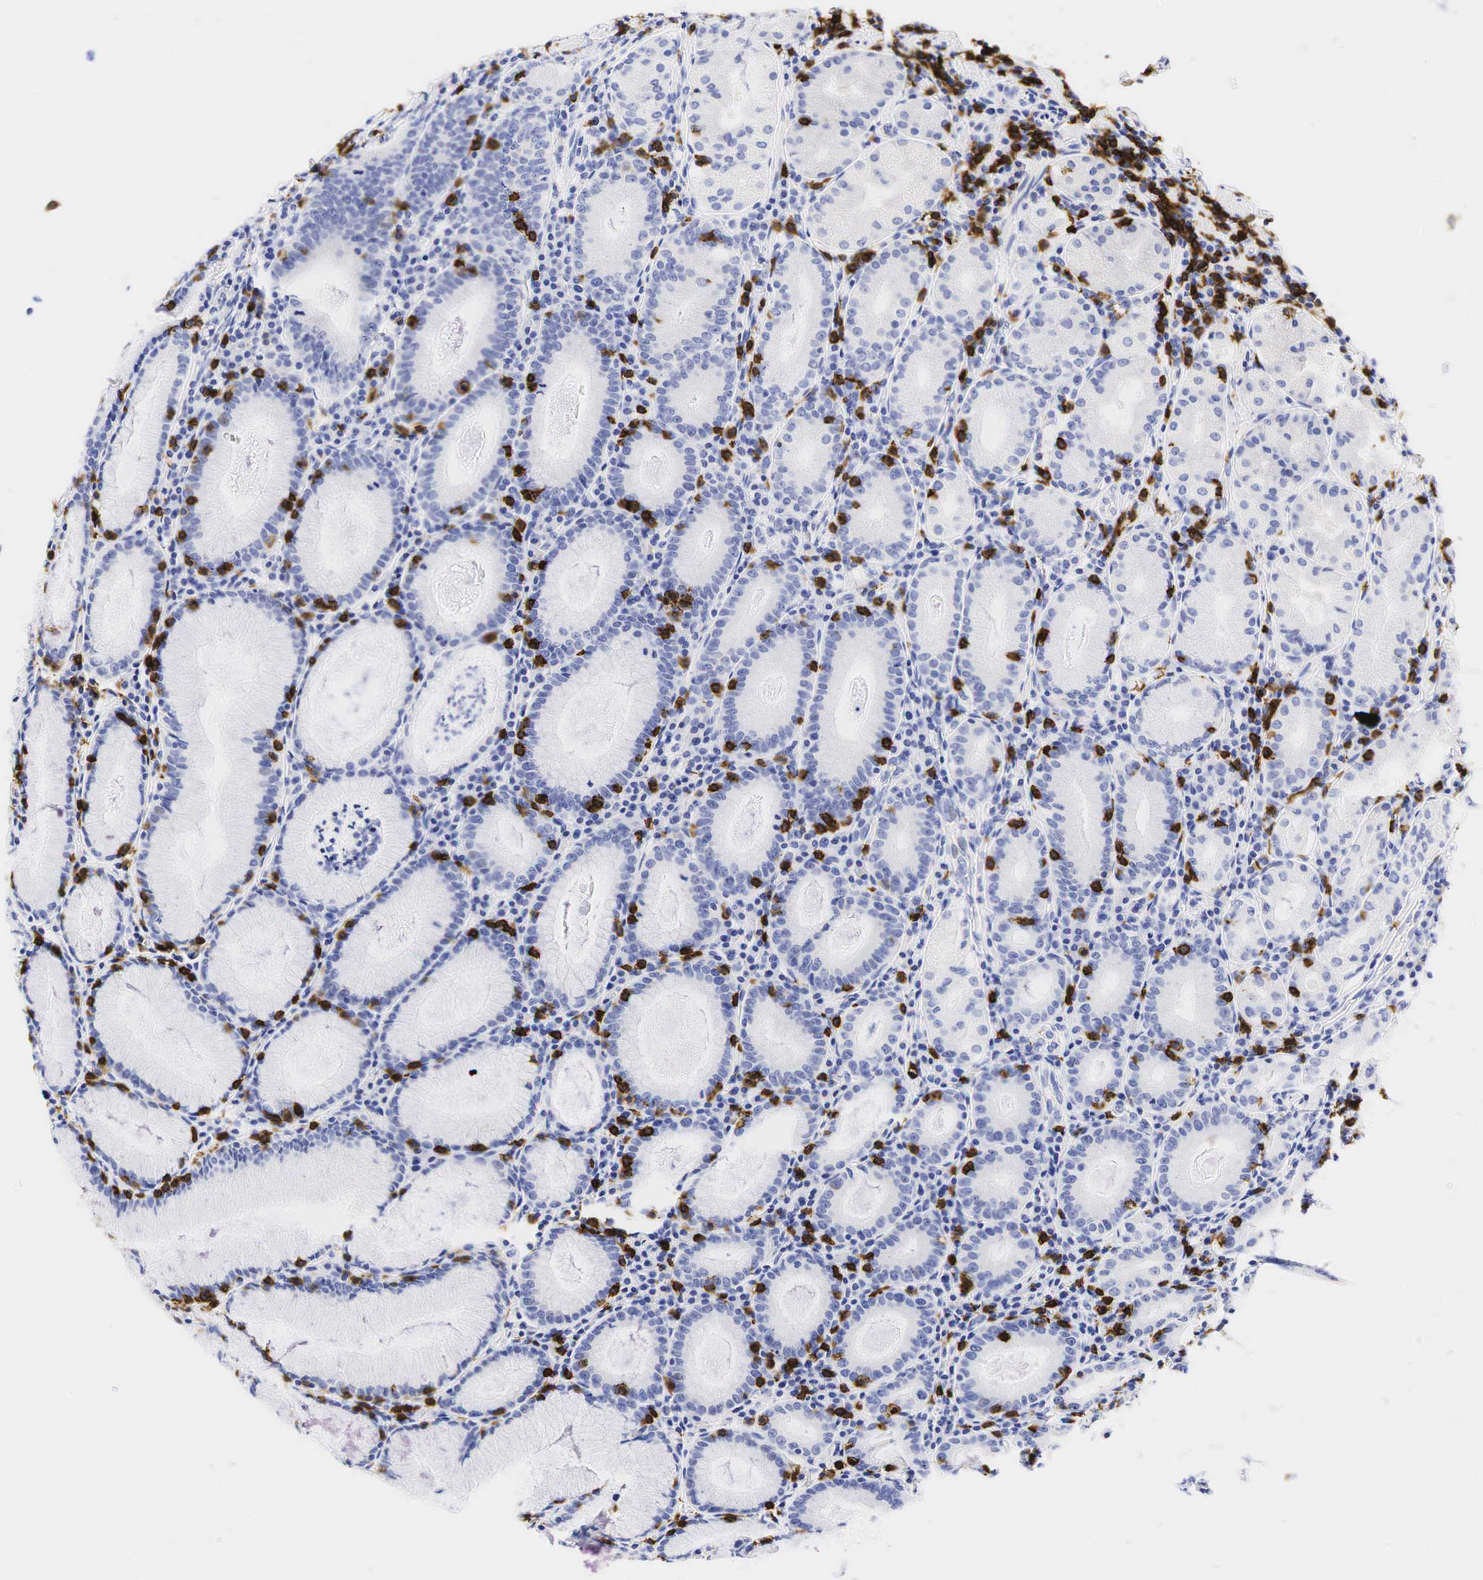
{"staining": {"intensity": "negative", "quantity": "none", "location": "none"}, "tissue": "stomach", "cell_type": "Glandular cells", "image_type": "normal", "snomed": [{"axis": "morphology", "description": "Normal tissue, NOS"}, {"axis": "topography", "description": "Stomach, lower"}], "caption": "High power microscopy micrograph of an immunohistochemistry photomicrograph of benign stomach, revealing no significant staining in glandular cells. (Brightfield microscopy of DAB (3,3'-diaminobenzidine) immunohistochemistry at high magnification).", "gene": "CD8A", "patient": {"sex": "female", "age": 43}}